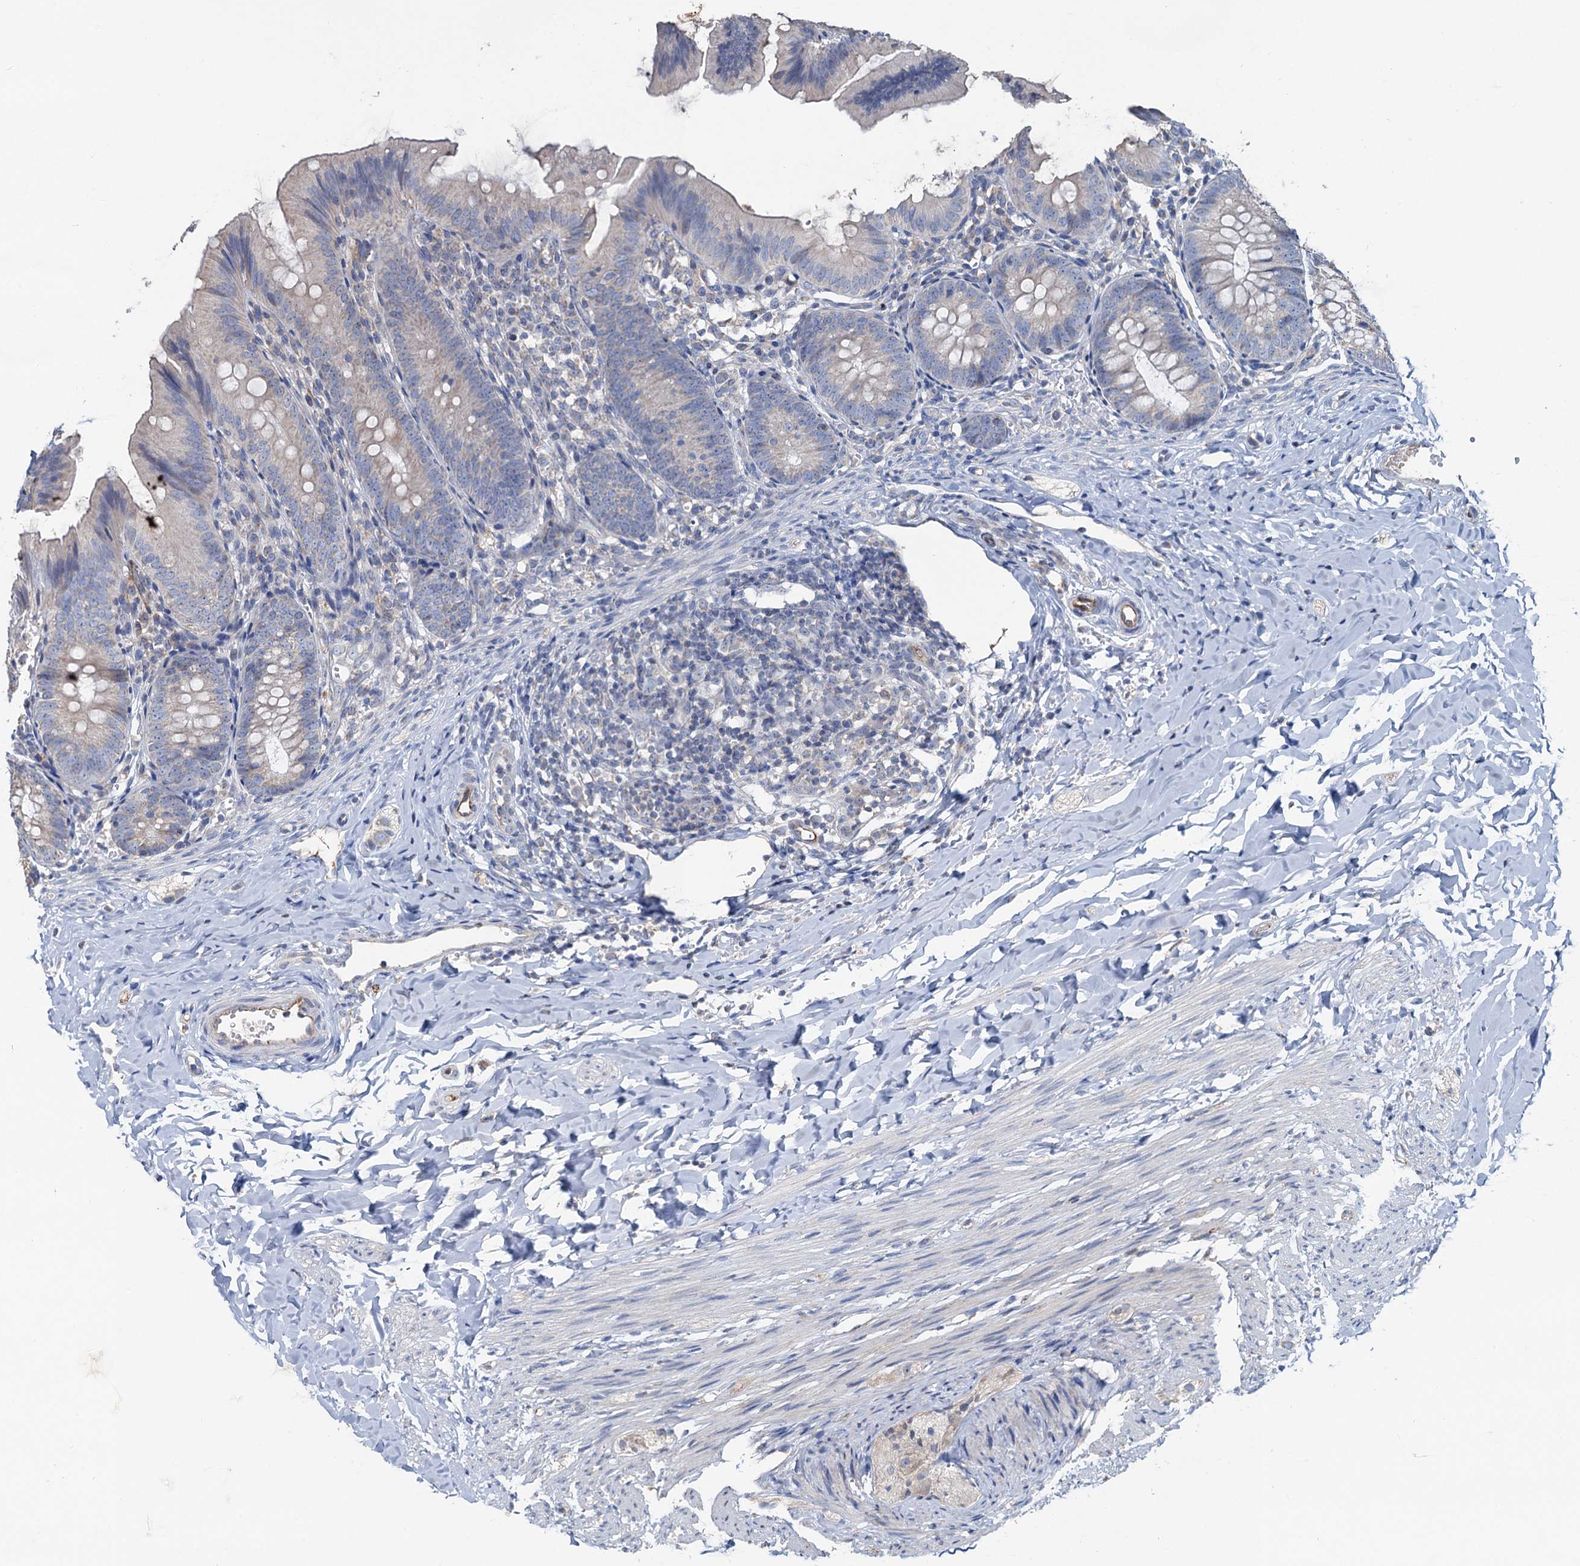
{"staining": {"intensity": "strong", "quantity": "<25%", "location": "cytoplasmic/membranous"}, "tissue": "appendix", "cell_type": "Glandular cells", "image_type": "normal", "snomed": [{"axis": "morphology", "description": "Normal tissue, NOS"}, {"axis": "topography", "description": "Appendix"}], "caption": "Immunohistochemistry (DAB) staining of normal appendix displays strong cytoplasmic/membranous protein positivity in approximately <25% of glandular cells.", "gene": "PLLP", "patient": {"sex": "male", "age": 1}}